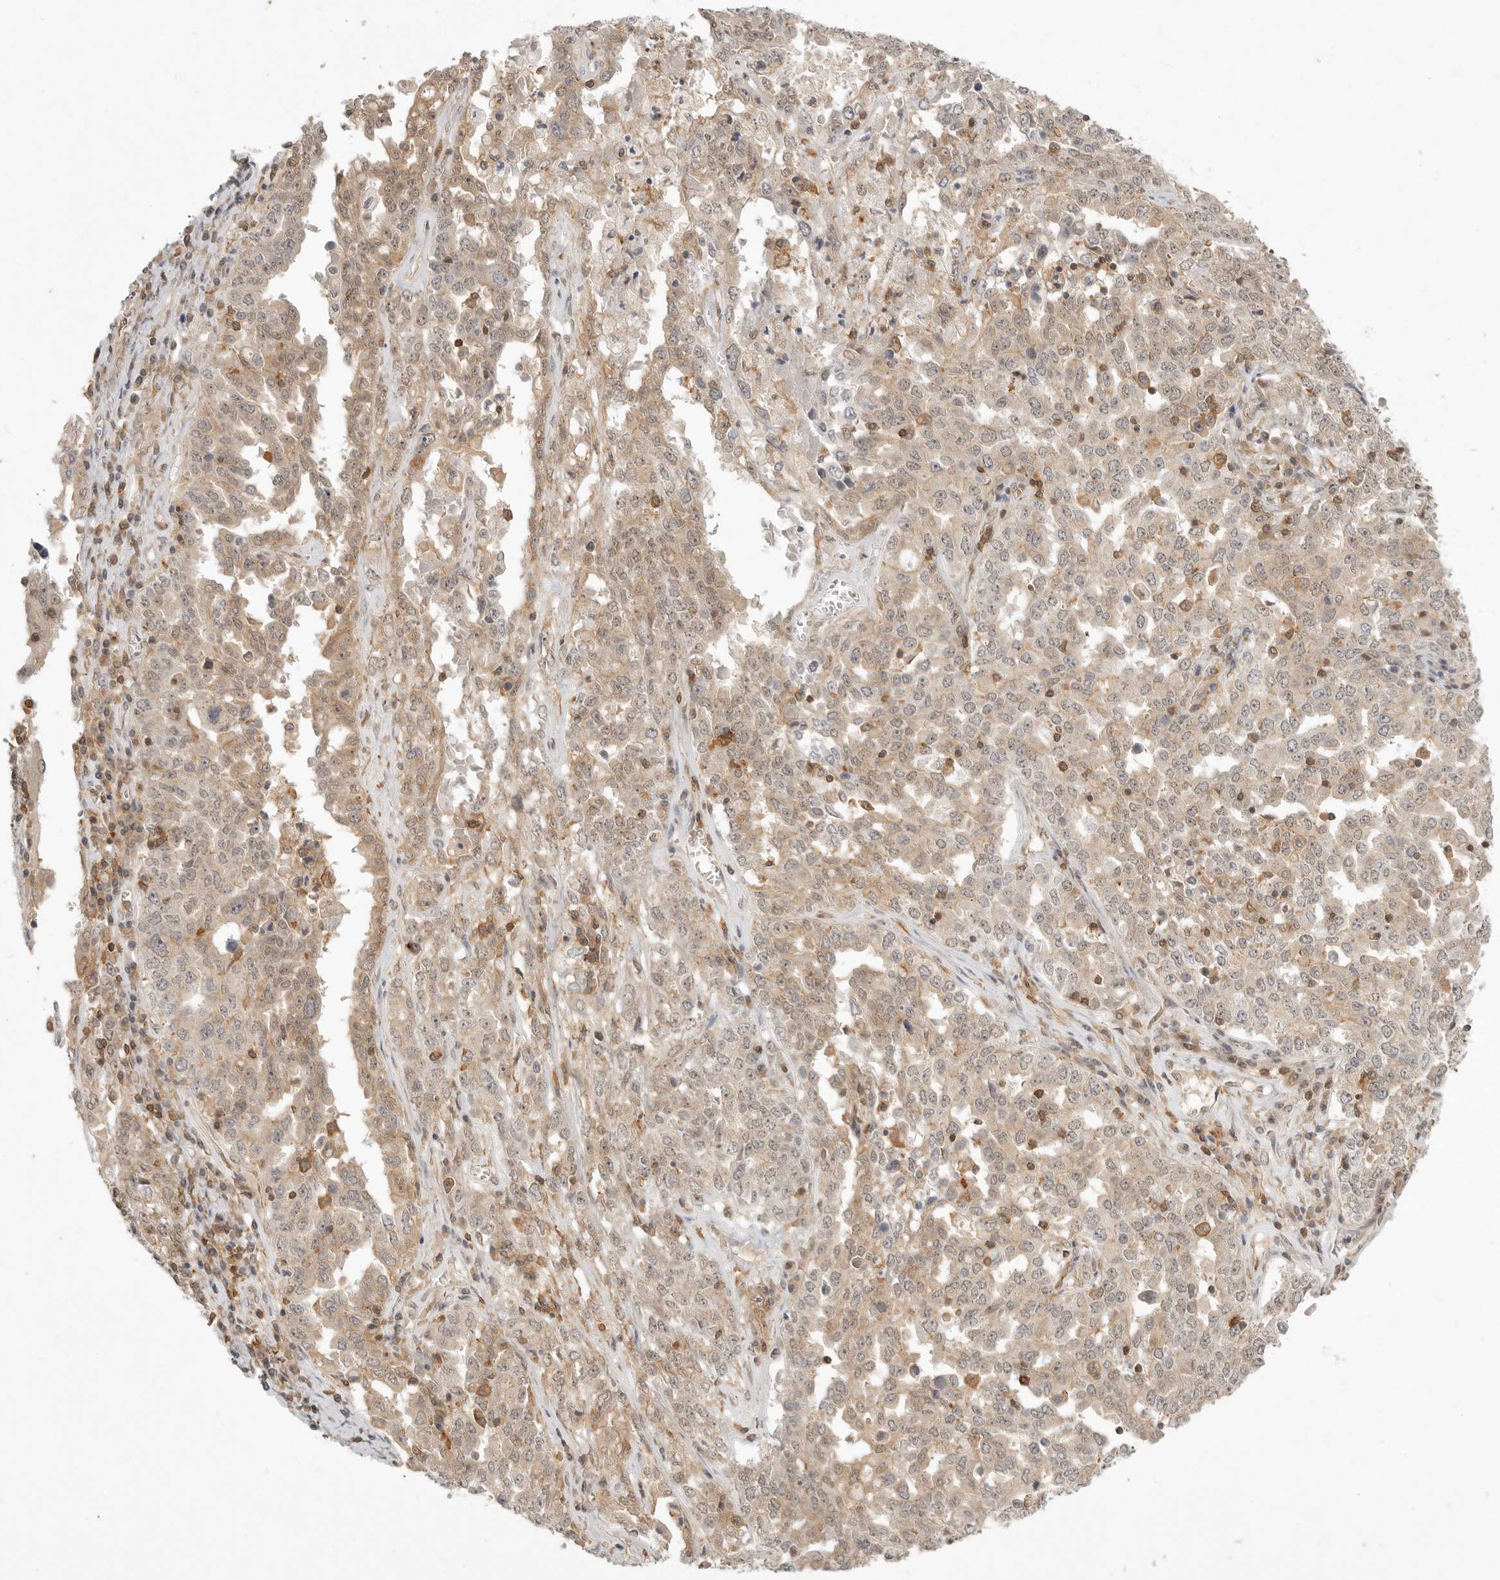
{"staining": {"intensity": "weak", "quantity": ">75%", "location": "cytoplasmic/membranous"}, "tissue": "ovarian cancer", "cell_type": "Tumor cells", "image_type": "cancer", "snomed": [{"axis": "morphology", "description": "Carcinoma, endometroid"}, {"axis": "topography", "description": "Ovary"}], "caption": "A low amount of weak cytoplasmic/membranous staining is present in approximately >75% of tumor cells in ovarian cancer tissue.", "gene": "DBNL", "patient": {"sex": "female", "age": 62}}